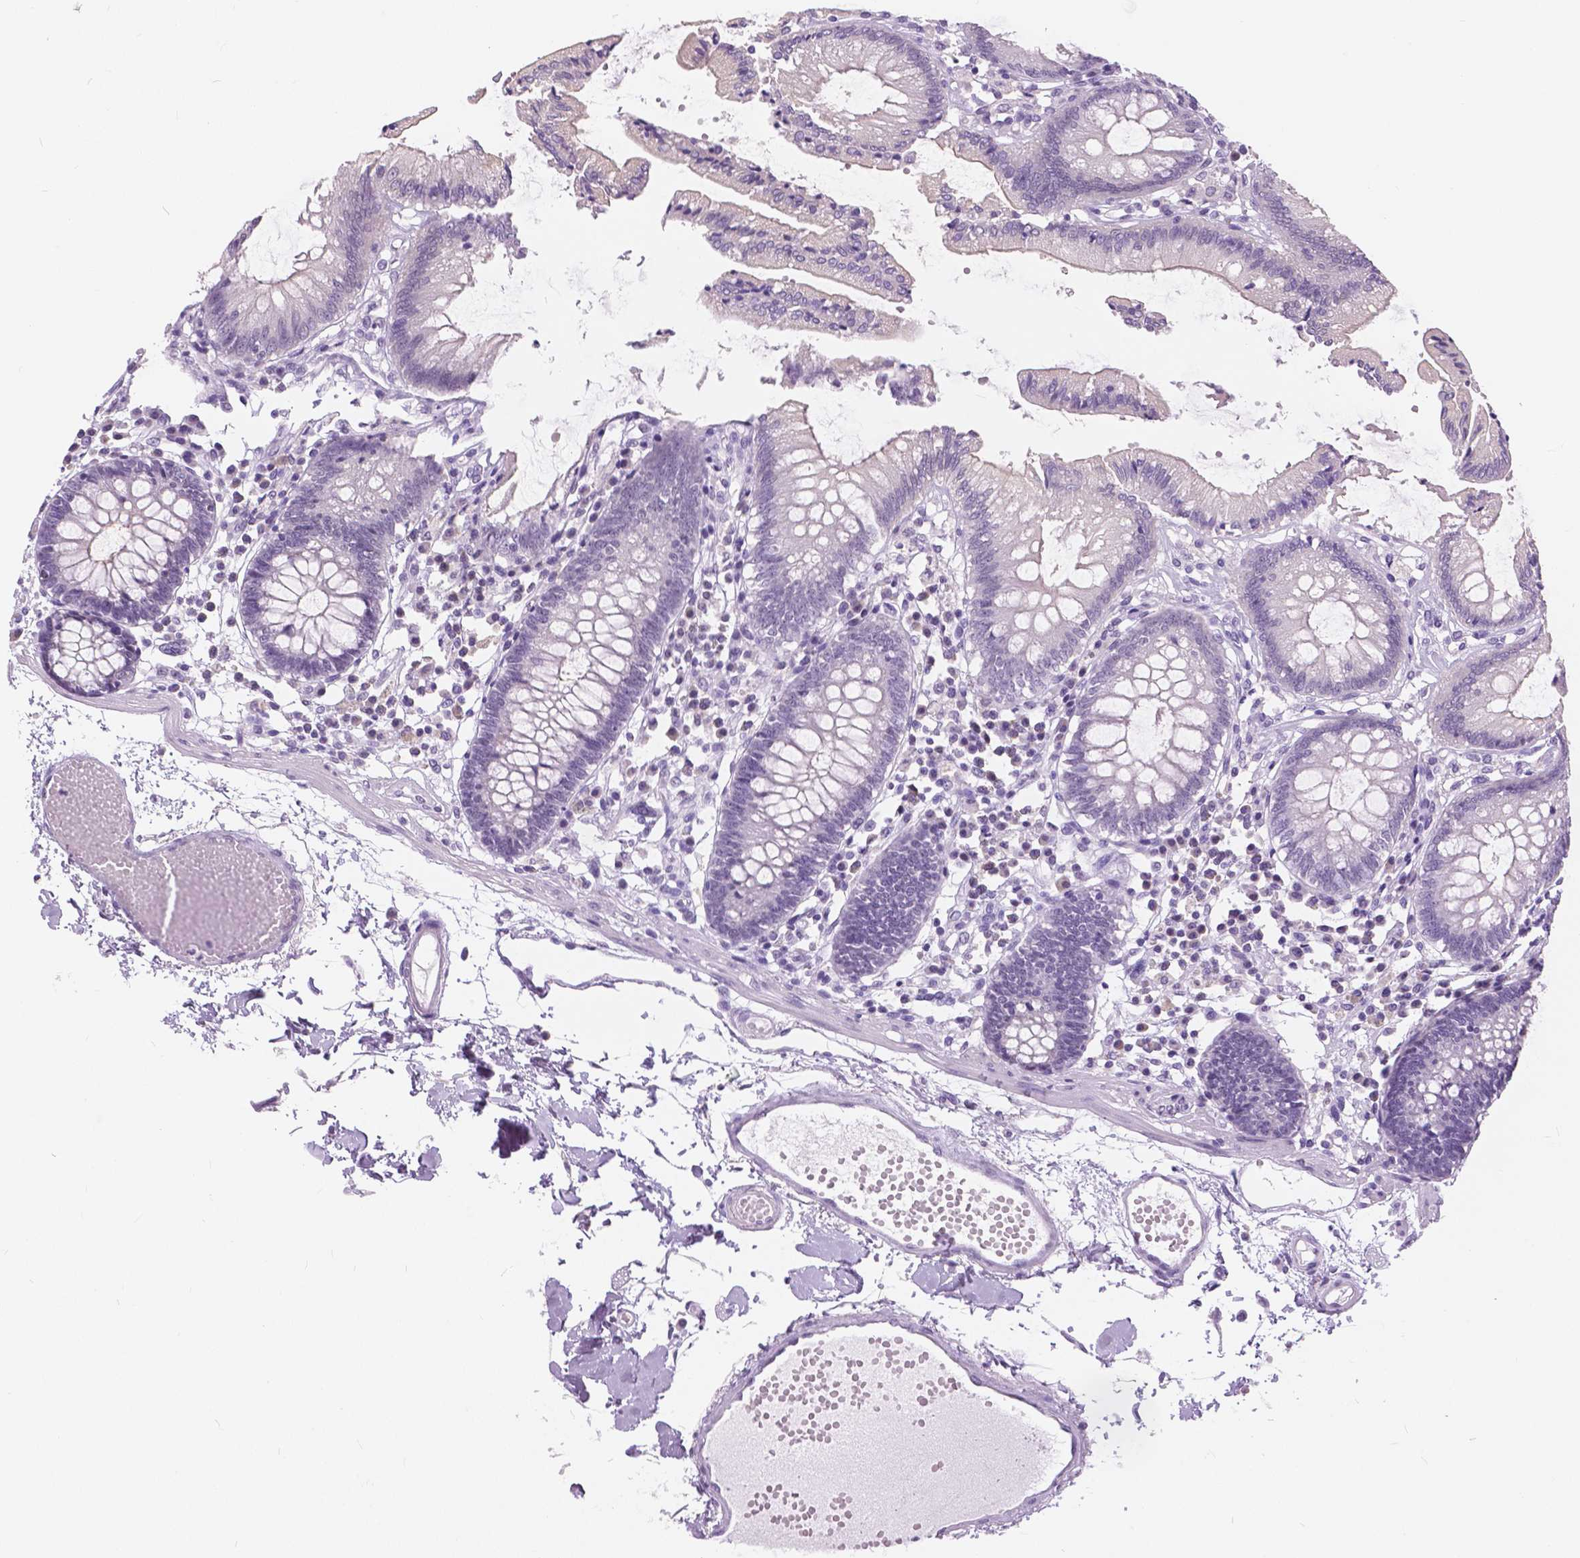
{"staining": {"intensity": "negative", "quantity": "none", "location": "none"}, "tissue": "colon", "cell_type": "Endothelial cells", "image_type": "normal", "snomed": [{"axis": "morphology", "description": "Normal tissue, NOS"}, {"axis": "morphology", "description": "Adenocarcinoma, NOS"}, {"axis": "topography", "description": "Colon"}], "caption": "Image shows no significant protein expression in endothelial cells of unremarkable colon.", "gene": "MYOM1", "patient": {"sex": "male", "age": 83}}